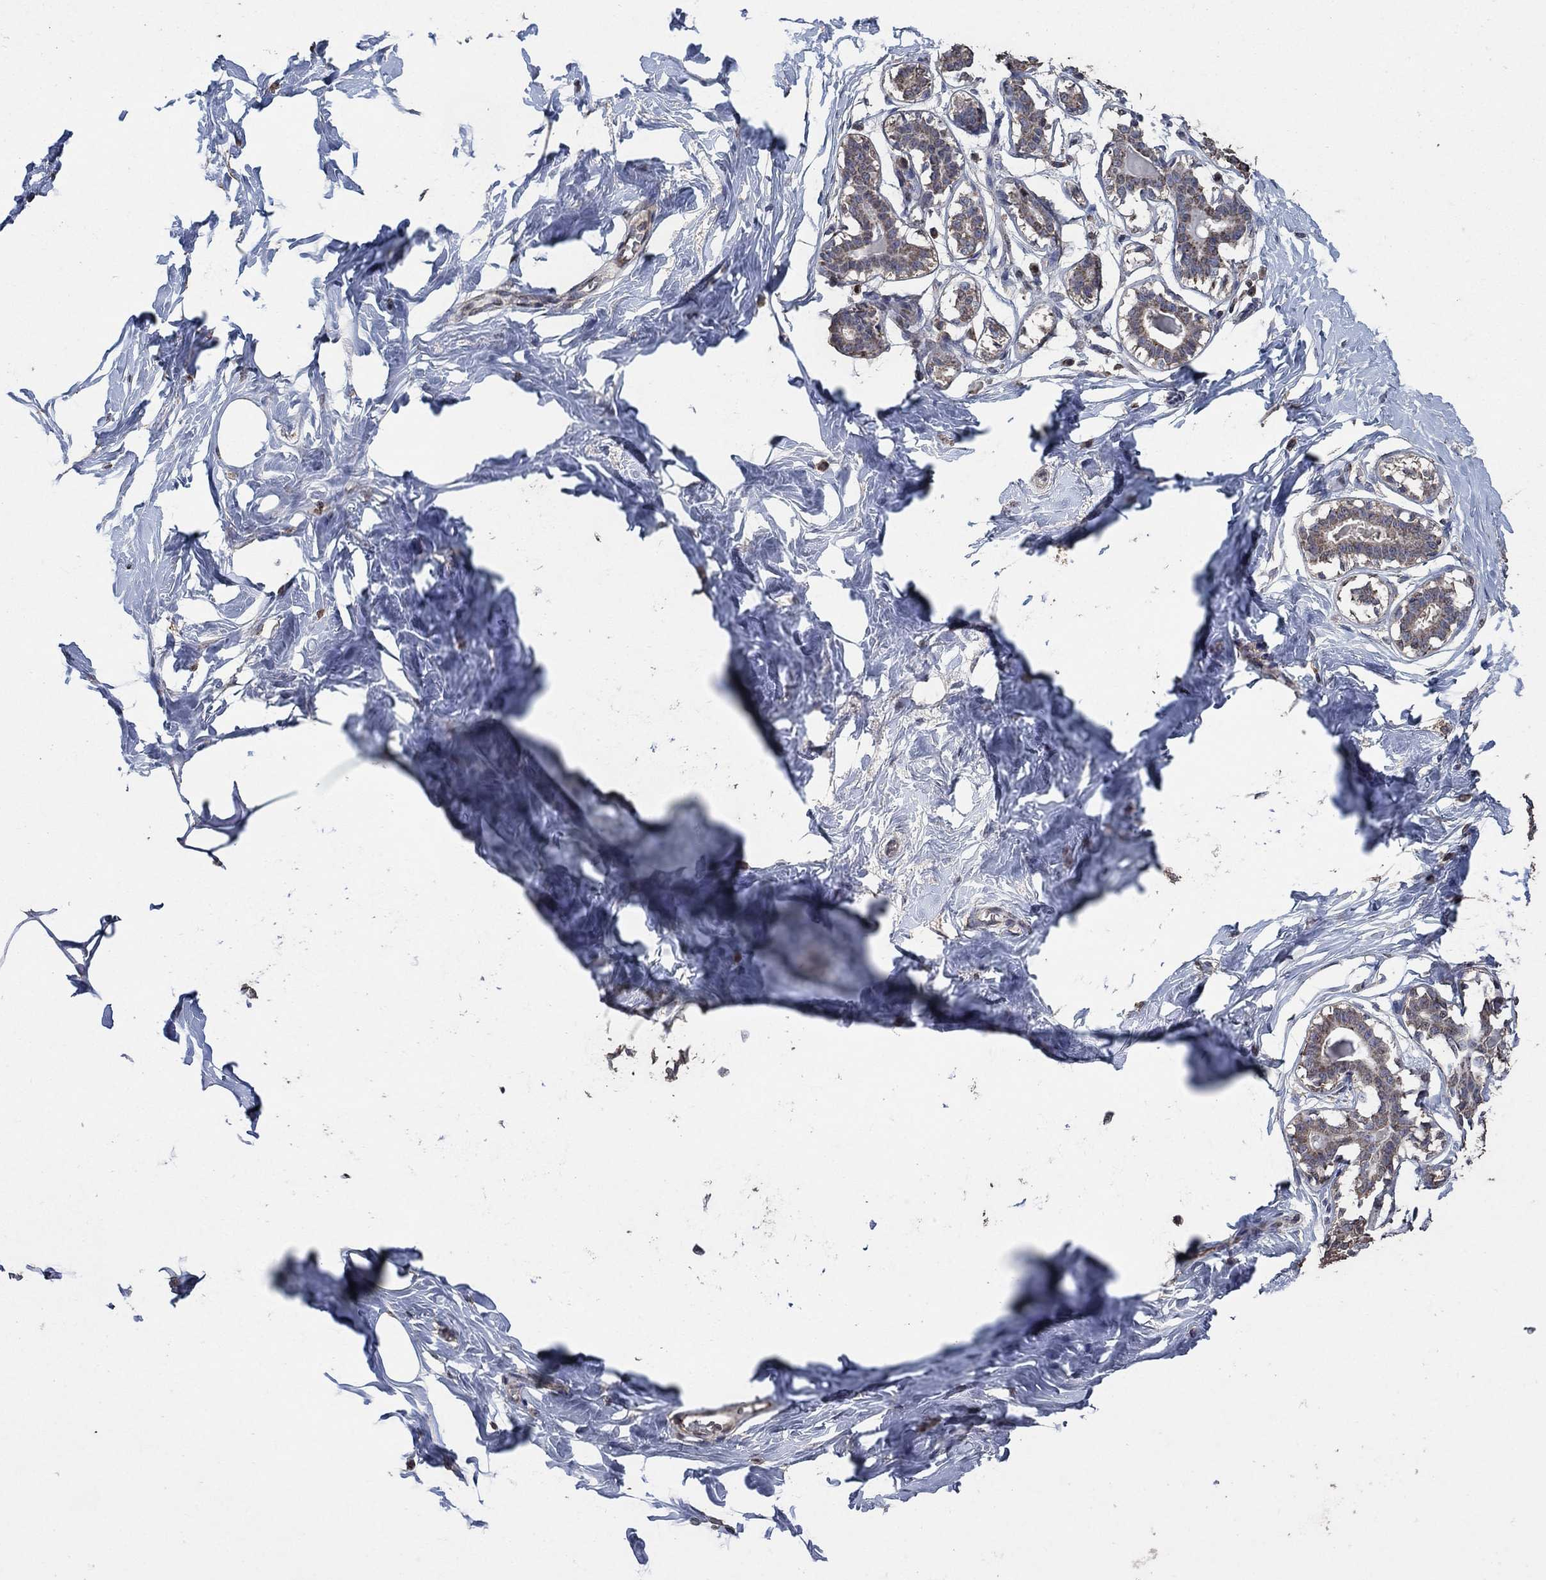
{"staining": {"intensity": "strong", "quantity": "<25%", "location": "cytoplasmic/membranous"}, "tissue": "breast", "cell_type": "Glandular cells", "image_type": "normal", "snomed": [{"axis": "morphology", "description": "Normal tissue, NOS"}, {"axis": "morphology", "description": "Lobular carcinoma, in situ"}, {"axis": "topography", "description": "Breast"}], "caption": "Immunohistochemistry (IHC) histopathology image of normal breast: human breast stained using IHC reveals medium levels of strong protein expression localized specifically in the cytoplasmic/membranous of glandular cells, appearing as a cytoplasmic/membranous brown color.", "gene": "MRPS24", "patient": {"sex": "female", "age": 35}}